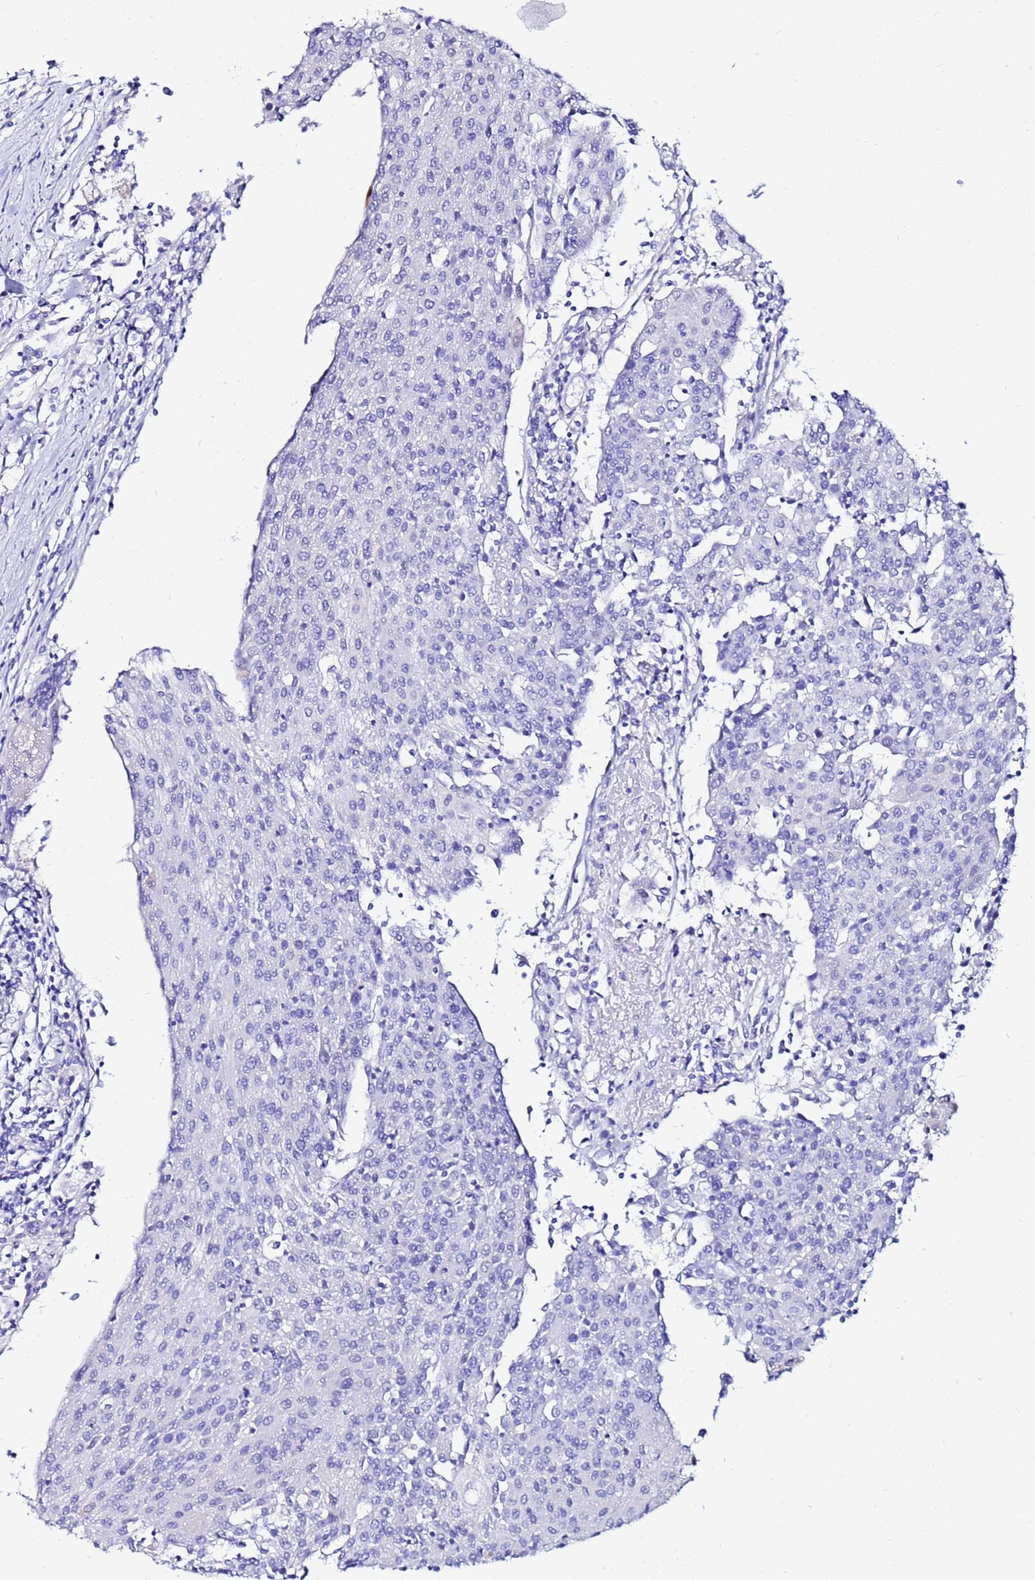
{"staining": {"intensity": "negative", "quantity": "none", "location": "none"}, "tissue": "urothelial cancer", "cell_type": "Tumor cells", "image_type": "cancer", "snomed": [{"axis": "morphology", "description": "Urothelial carcinoma, High grade"}, {"axis": "topography", "description": "Urinary bladder"}], "caption": "Immunohistochemistry (IHC) of human urothelial carcinoma (high-grade) exhibits no staining in tumor cells.", "gene": "PPP1R14C", "patient": {"sex": "female", "age": 85}}